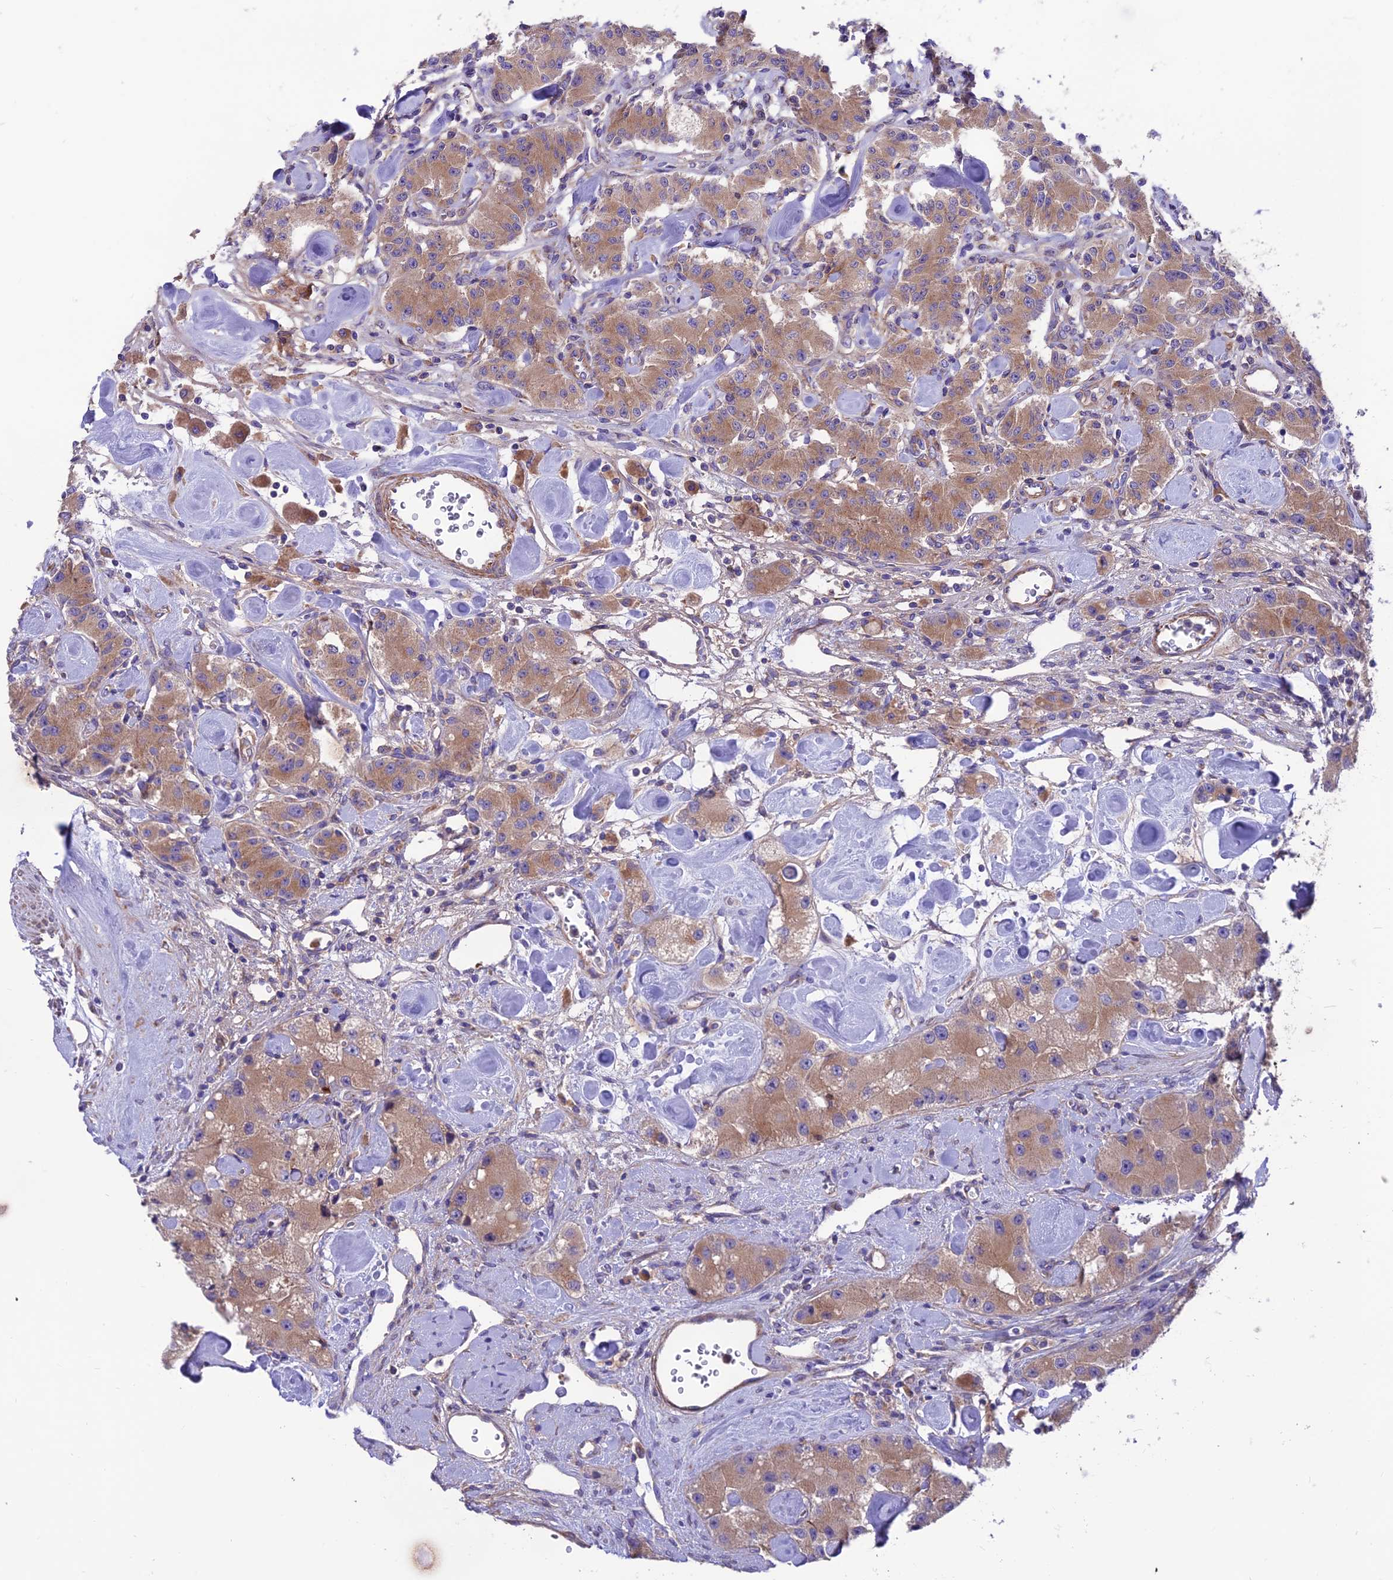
{"staining": {"intensity": "moderate", "quantity": ">75%", "location": "cytoplasmic/membranous"}, "tissue": "carcinoid", "cell_type": "Tumor cells", "image_type": "cancer", "snomed": [{"axis": "morphology", "description": "Carcinoid, malignant, NOS"}, {"axis": "topography", "description": "Pancreas"}], "caption": "Immunohistochemistry image of neoplastic tissue: malignant carcinoid stained using immunohistochemistry (IHC) demonstrates medium levels of moderate protein expression localized specifically in the cytoplasmic/membranous of tumor cells, appearing as a cytoplasmic/membranous brown color.", "gene": "VPS16", "patient": {"sex": "male", "age": 41}}